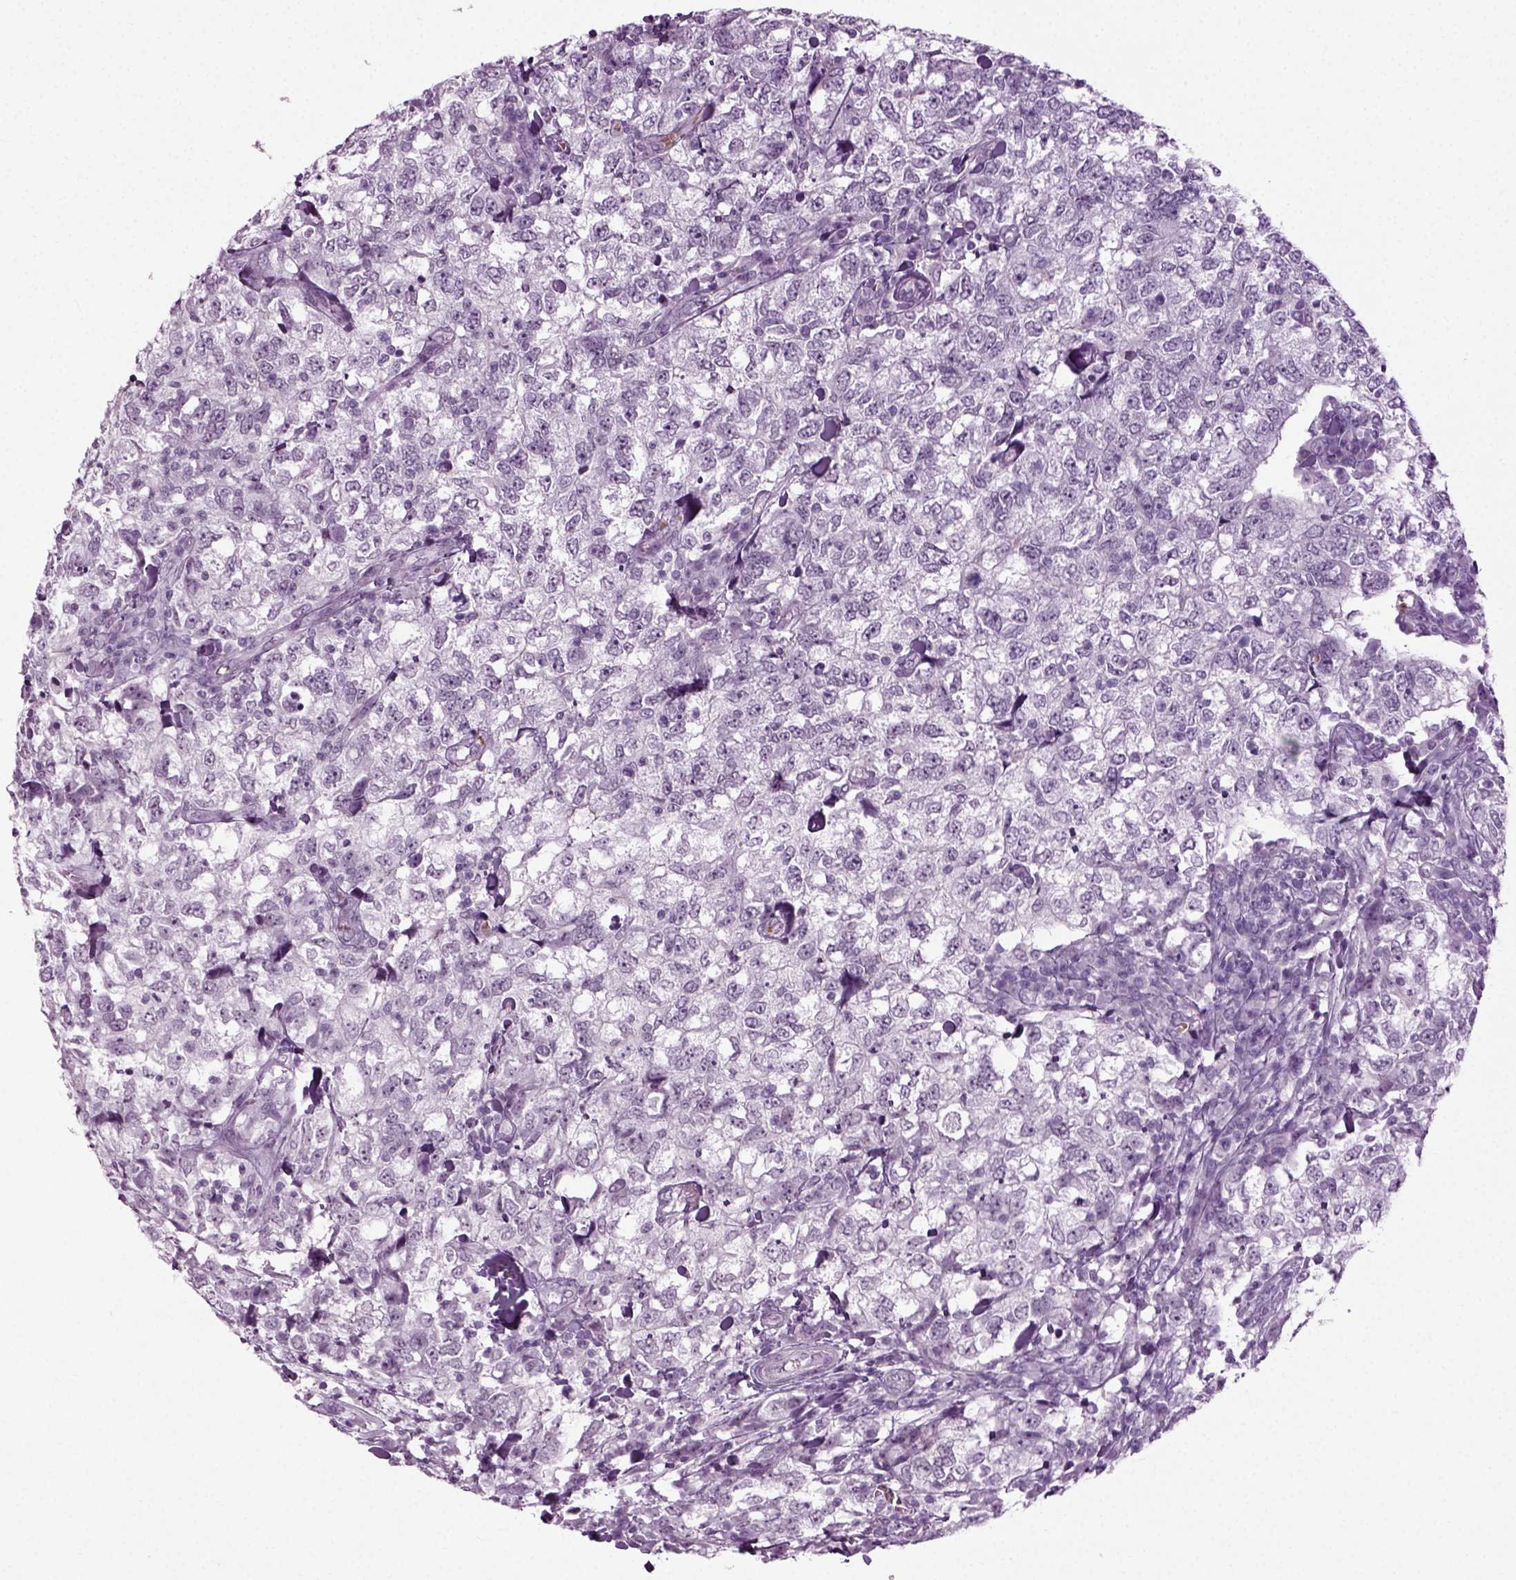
{"staining": {"intensity": "negative", "quantity": "none", "location": "none"}, "tissue": "breast cancer", "cell_type": "Tumor cells", "image_type": "cancer", "snomed": [{"axis": "morphology", "description": "Duct carcinoma"}, {"axis": "topography", "description": "Breast"}], "caption": "A micrograph of human breast cancer is negative for staining in tumor cells.", "gene": "ZC2HC1C", "patient": {"sex": "female", "age": 30}}